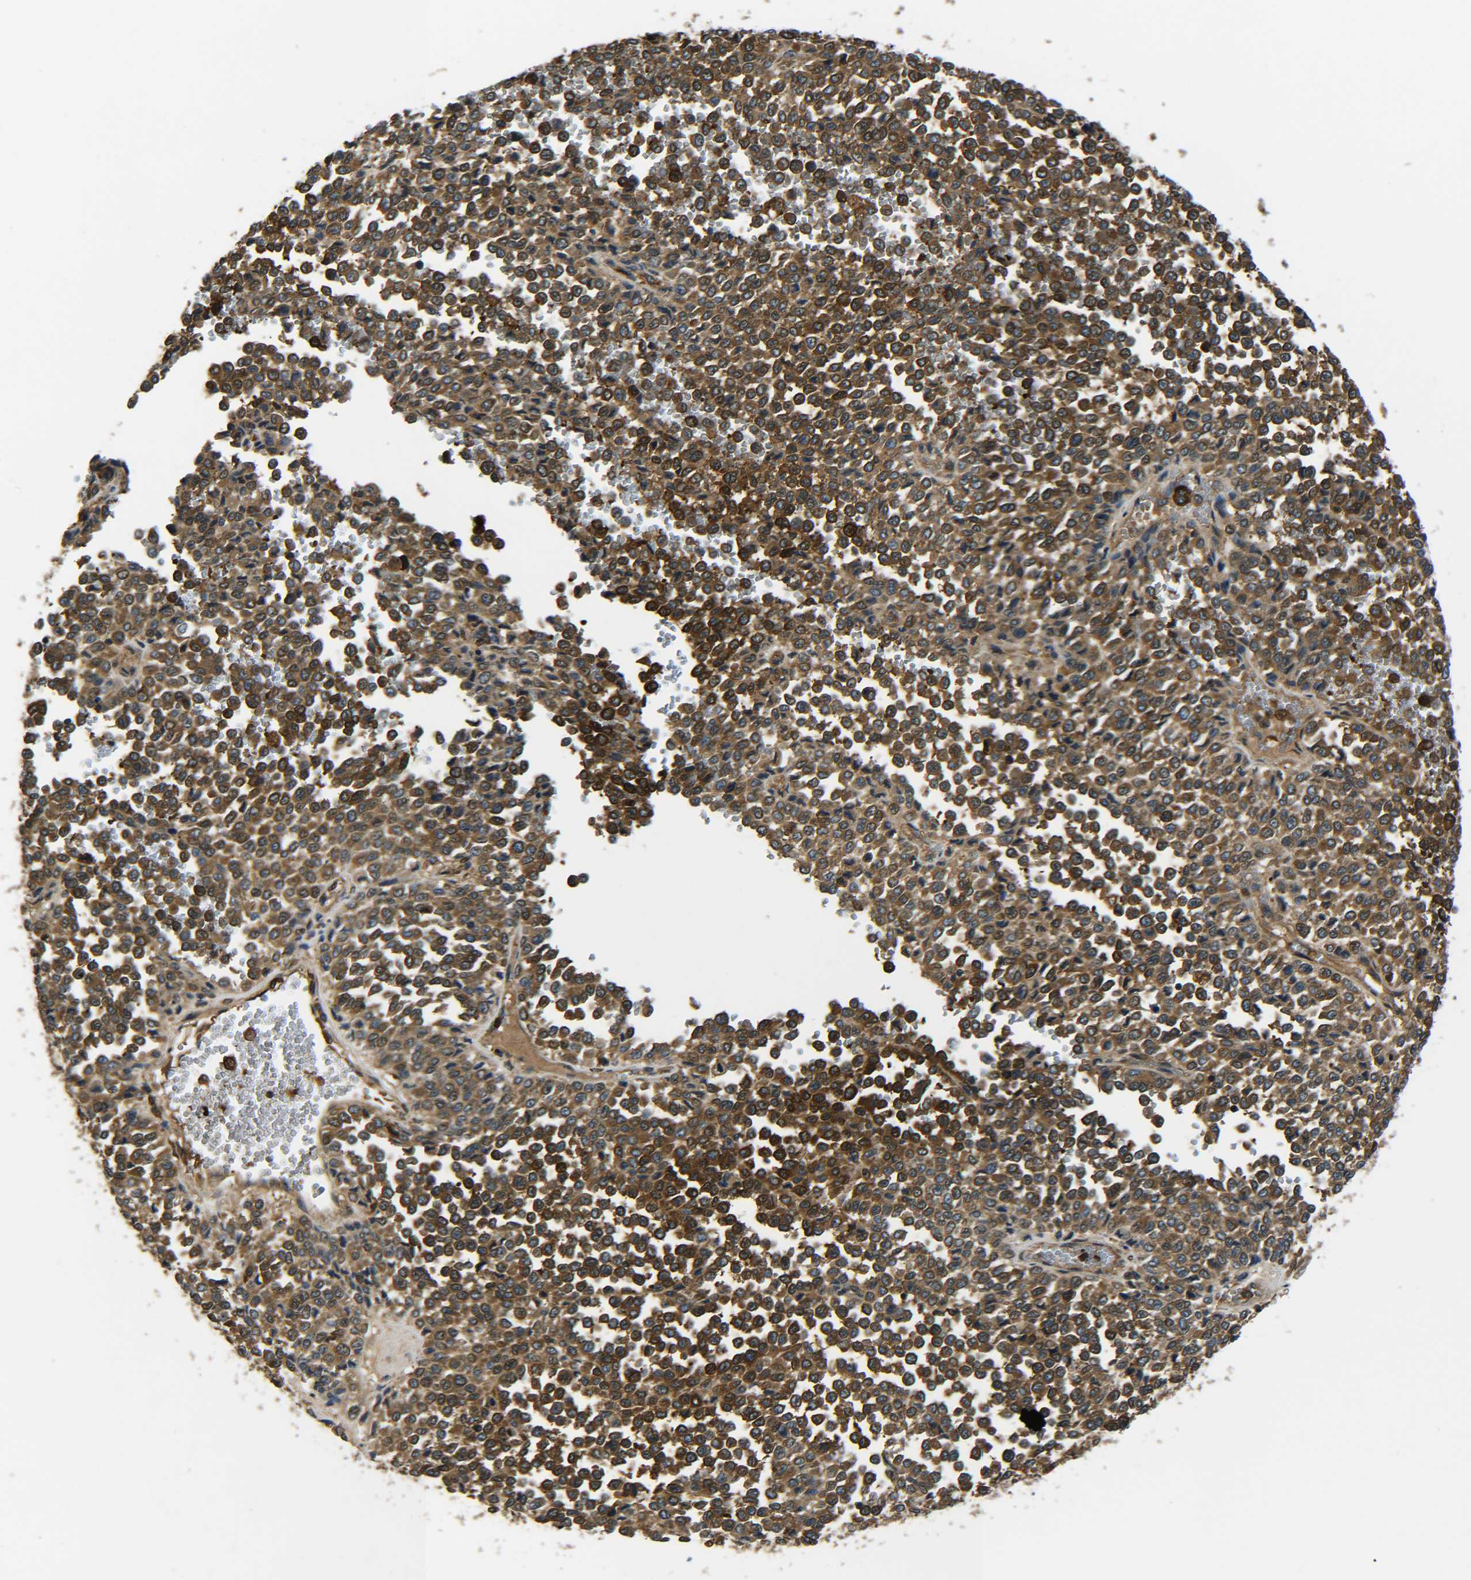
{"staining": {"intensity": "strong", "quantity": ">75%", "location": "cytoplasmic/membranous"}, "tissue": "melanoma", "cell_type": "Tumor cells", "image_type": "cancer", "snomed": [{"axis": "morphology", "description": "Malignant melanoma, Metastatic site"}, {"axis": "topography", "description": "Pancreas"}], "caption": "Brown immunohistochemical staining in malignant melanoma (metastatic site) reveals strong cytoplasmic/membranous positivity in approximately >75% of tumor cells.", "gene": "PREB", "patient": {"sex": "female", "age": 30}}